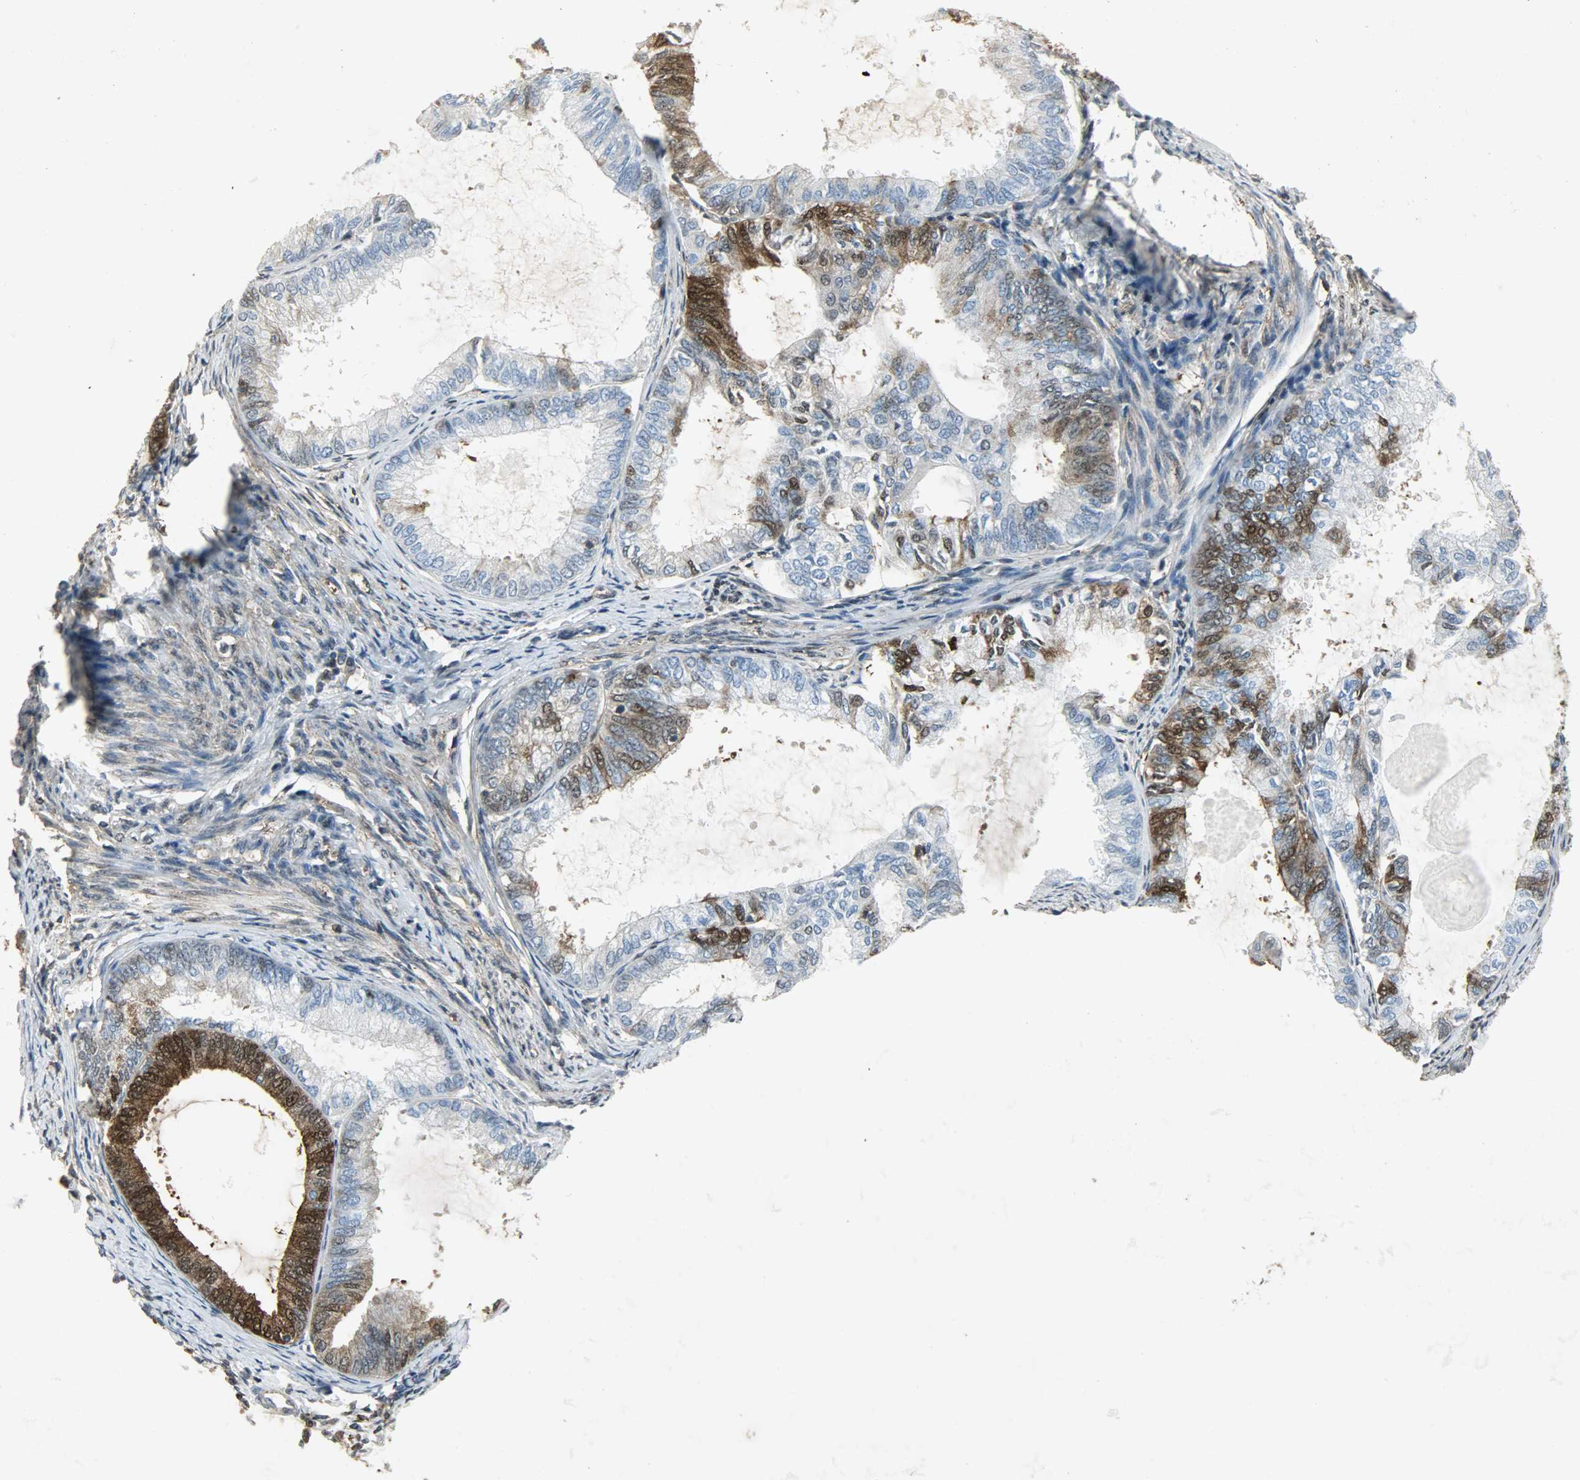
{"staining": {"intensity": "strong", "quantity": "25%-75%", "location": "cytoplasmic/membranous,nuclear"}, "tissue": "endometrial cancer", "cell_type": "Tumor cells", "image_type": "cancer", "snomed": [{"axis": "morphology", "description": "Adenocarcinoma, NOS"}, {"axis": "topography", "description": "Endometrium"}], "caption": "DAB immunohistochemical staining of human endometrial cancer reveals strong cytoplasmic/membranous and nuclear protein expression in about 25%-75% of tumor cells.", "gene": "LDHB", "patient": {"sex": "female", "age": 86}}